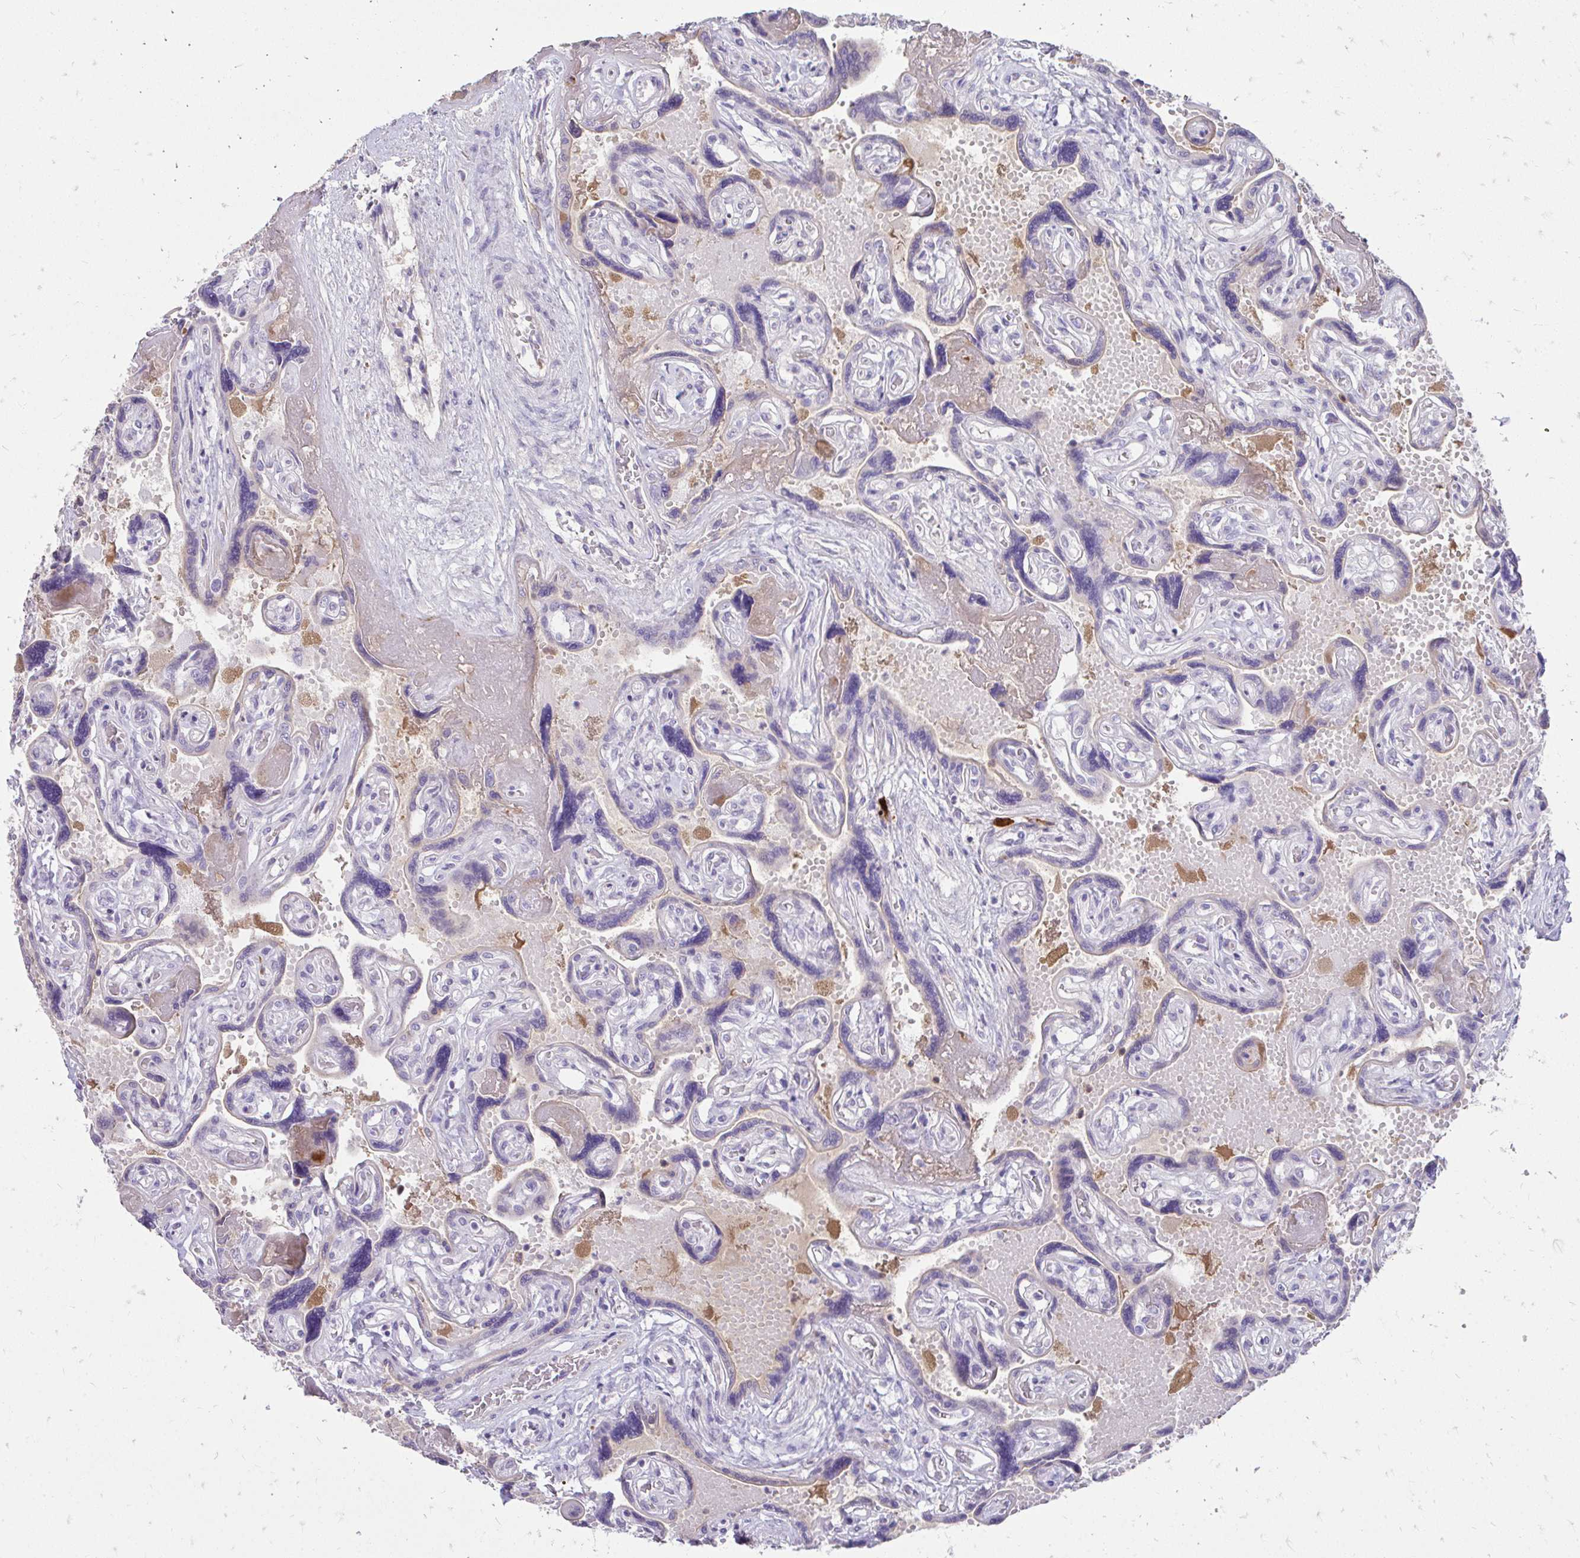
{"staining": {"intensity": "negative", "quantity": "none", "location": "none"}, "tissue": "placenta", "cell_type": "Trophoblastic cells", "image_type": "normal", "snomed": [{"axis": "morphology", "description": "Normal tissue, NOS"}, {"axis": "topography", "description": "Placenta"}], "caption": "This is an IHC image of benign placenta. There is no expression in trophoblastic cells.", "gene": "CFH", "patient": {"sex": "female", "age": 32}}